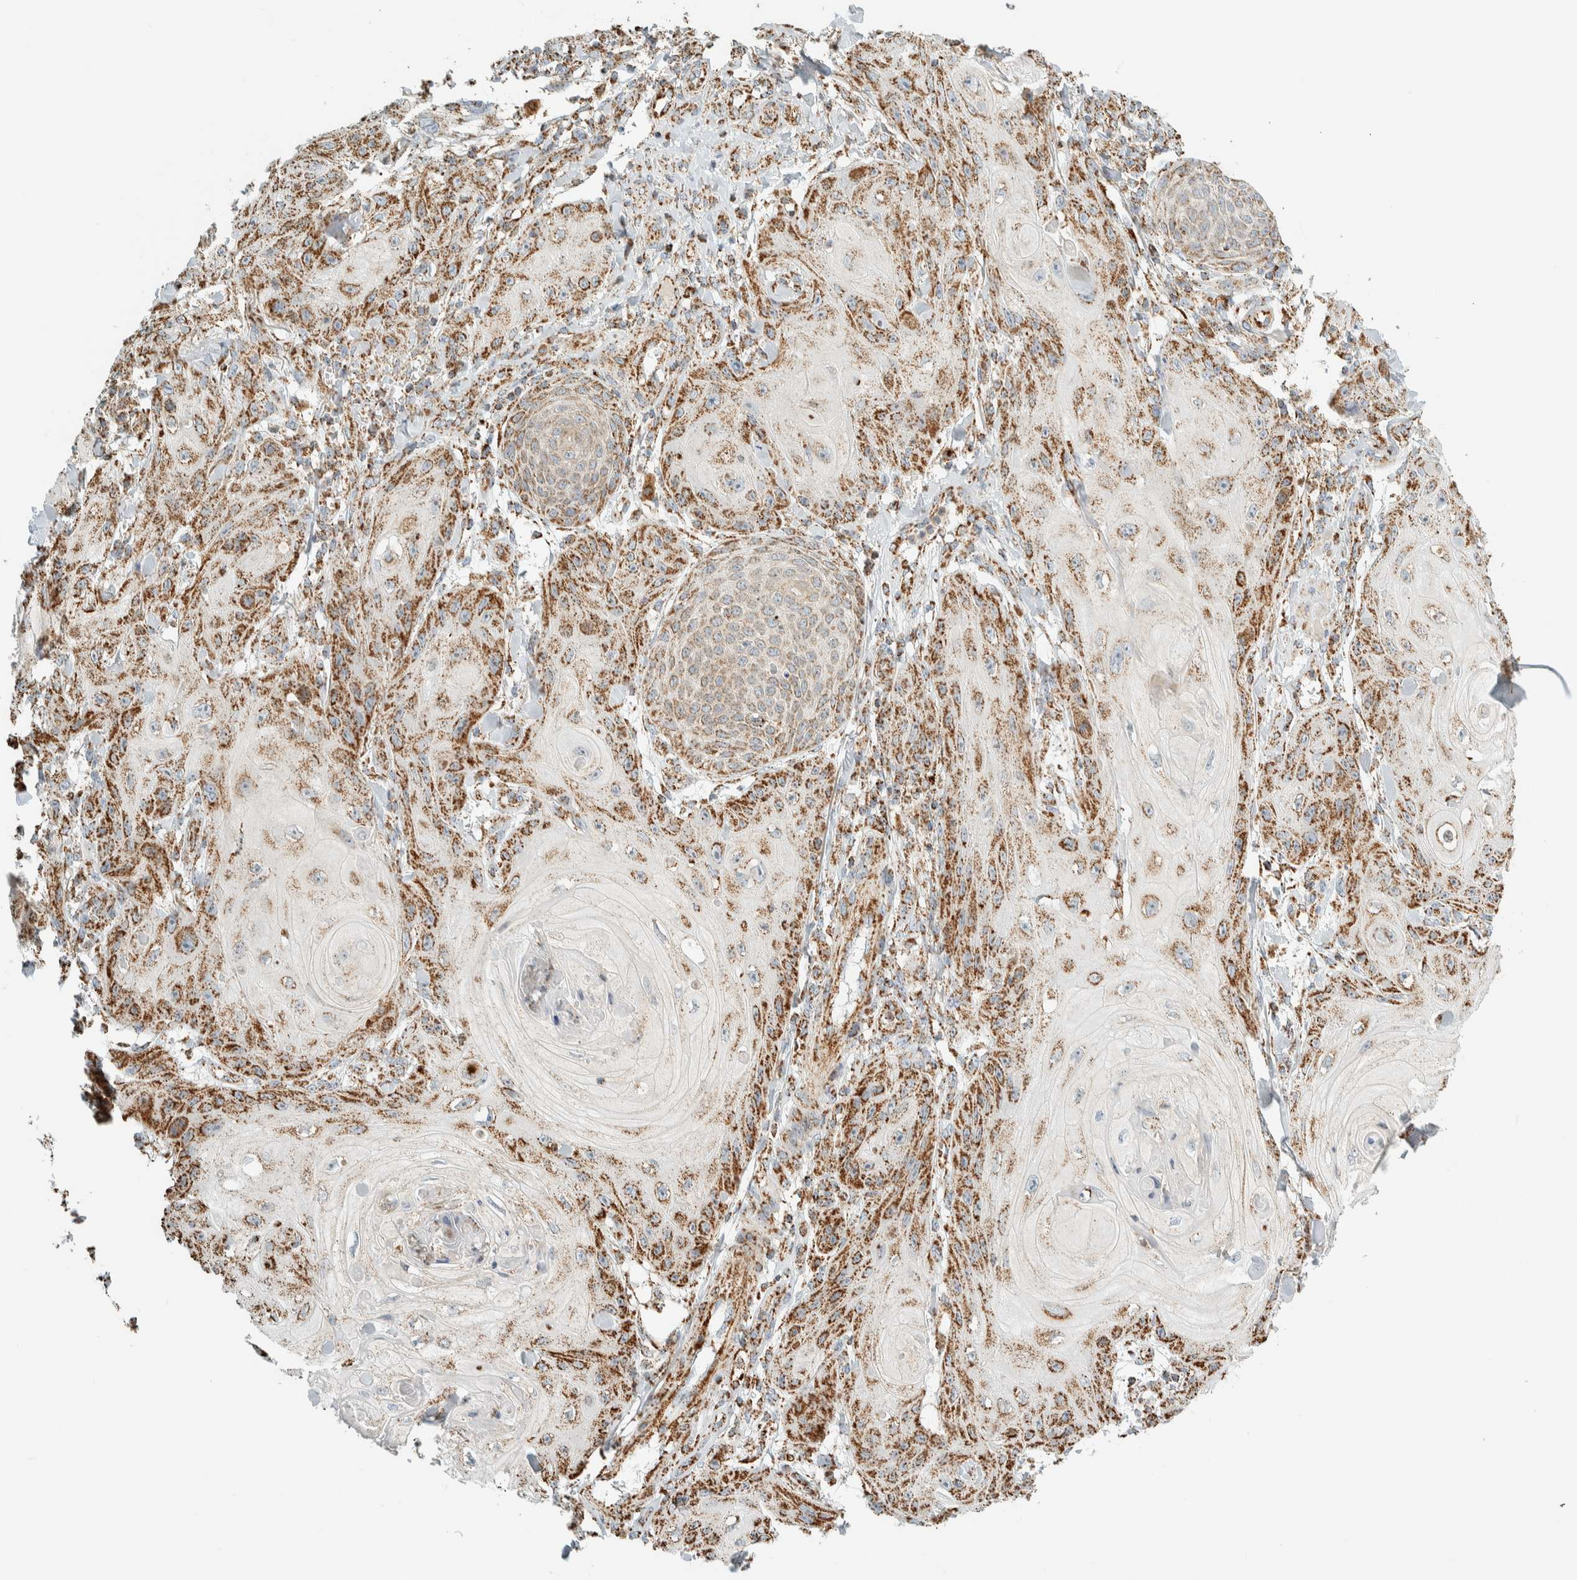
{"staining": {"intensity": "moderate", "quantity": ">75%", "location": "cytoplasmic/membranous"}, "tissue": "skin cancer", "cell_type": "Tumor cells", "image_type": "cancer", "snomed": [{"axis": "morphology", "description": "Squamous cell carcinoma, NOS"}, {"axis": "topography", "description": "Skin"}], "caption": "A medium amount of moderate cytoplasmic/membranous staining is present in about >75% of tumor cells in skin squamous cell carcinoma tissue. (DAB IHC, brown staining for protein, blue staining for nuclei).", "gene": "ZNF454", "patient": {"sex": "male", "age": 74}}